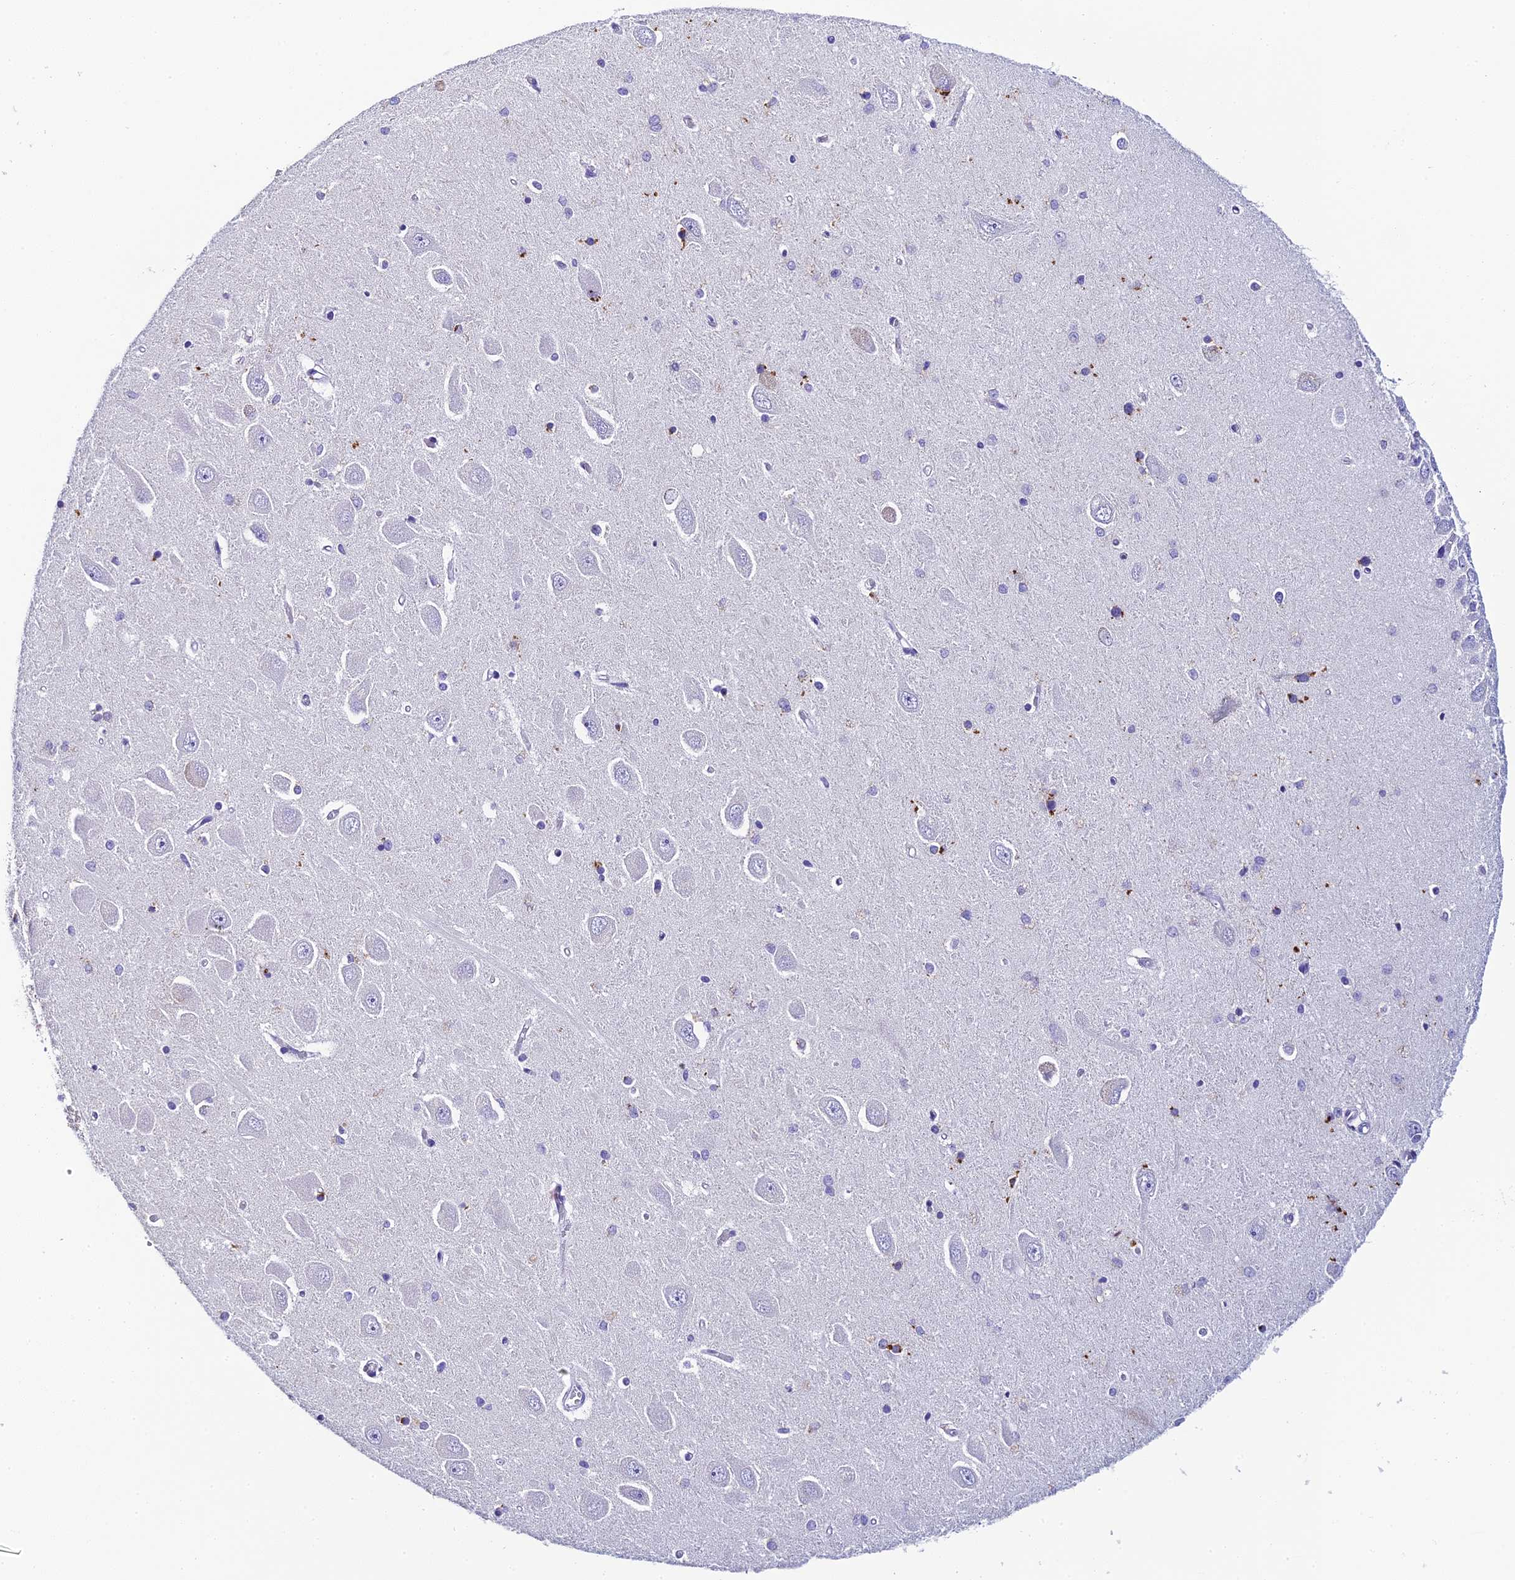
{"staining": {"intensity": "negative", "quantity": "none", "location": "none"}, "tissue": "hippocampus", "cell_type": "Glial cells", "image_type": "normal", "snomed": [{"axis": "morphology", "description": "Normal tissue, NOS"}, {"axis": "topography", "description": "Hippocampus"}], "caption": "Immunohistochemical staining of normal human hippocampus shows no significant positivity in glial cells. The staining was performed using DAB (3,3'-diaminobenzidine) to visualize the protein expression in brown, while the nuclei were stained in blue with hematoxylin (Magnification: 20x).", "gene": "C12orf29", "patient": {"sex": "male", "age": 45}}